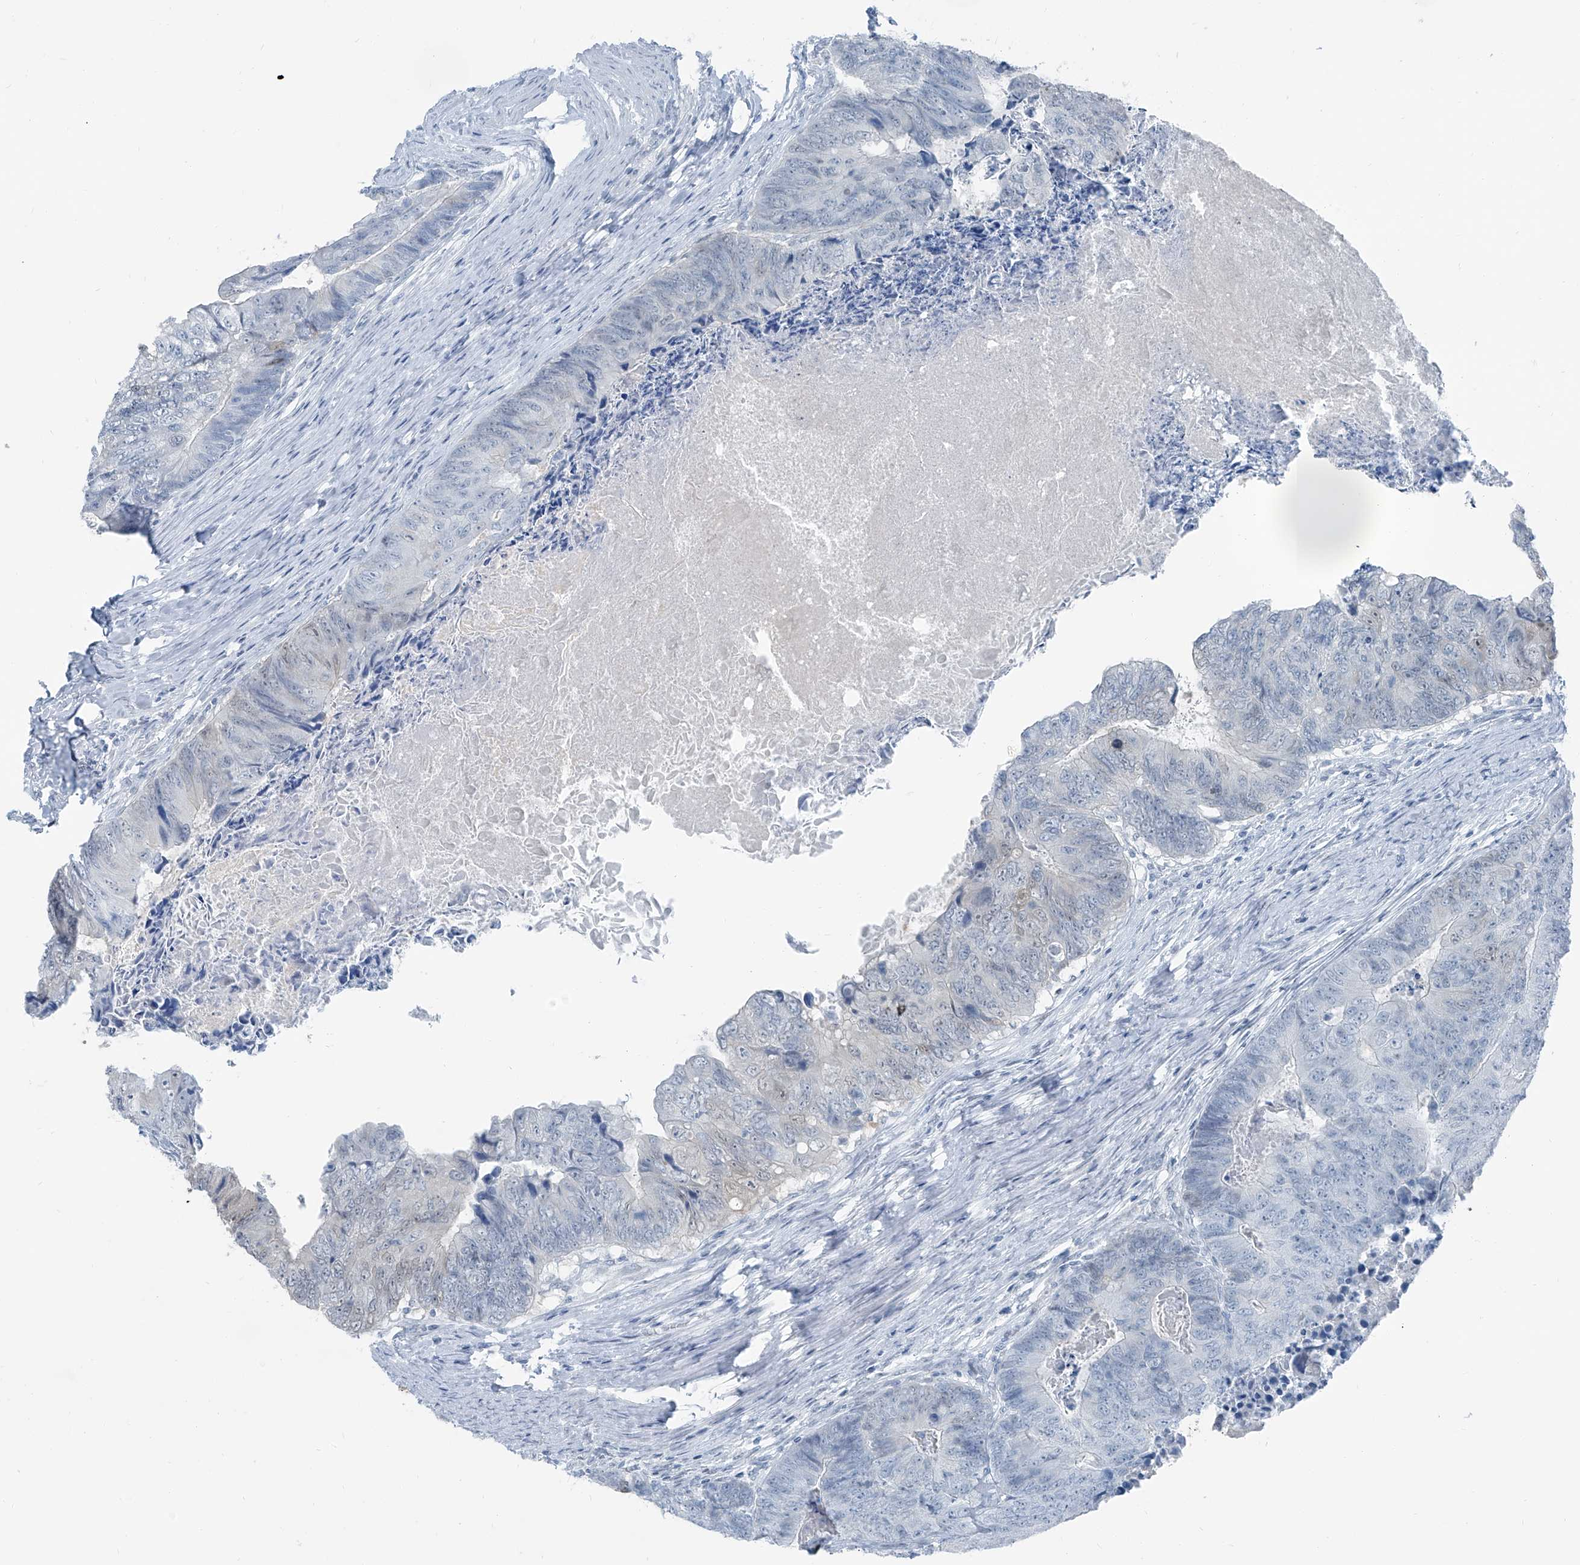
{"staining": {"intensity": "negative", "quantity": "none", "location": "none"}, "tissue": "colorectal cancer", "cell_type": "Tumor cells", "image_type": "cancer", "snomed": [{"axis": "morphology", "description": "Adenocarcinoma, NOS"}, {"axis": "topography", "description": "Colon"}], "caption": "Protein analysis of adenocarcinoma (colorectal) shows no significant staining in tumor cells.", "gene": "RGN", "patient": {"sex": "female", "age": 67}}